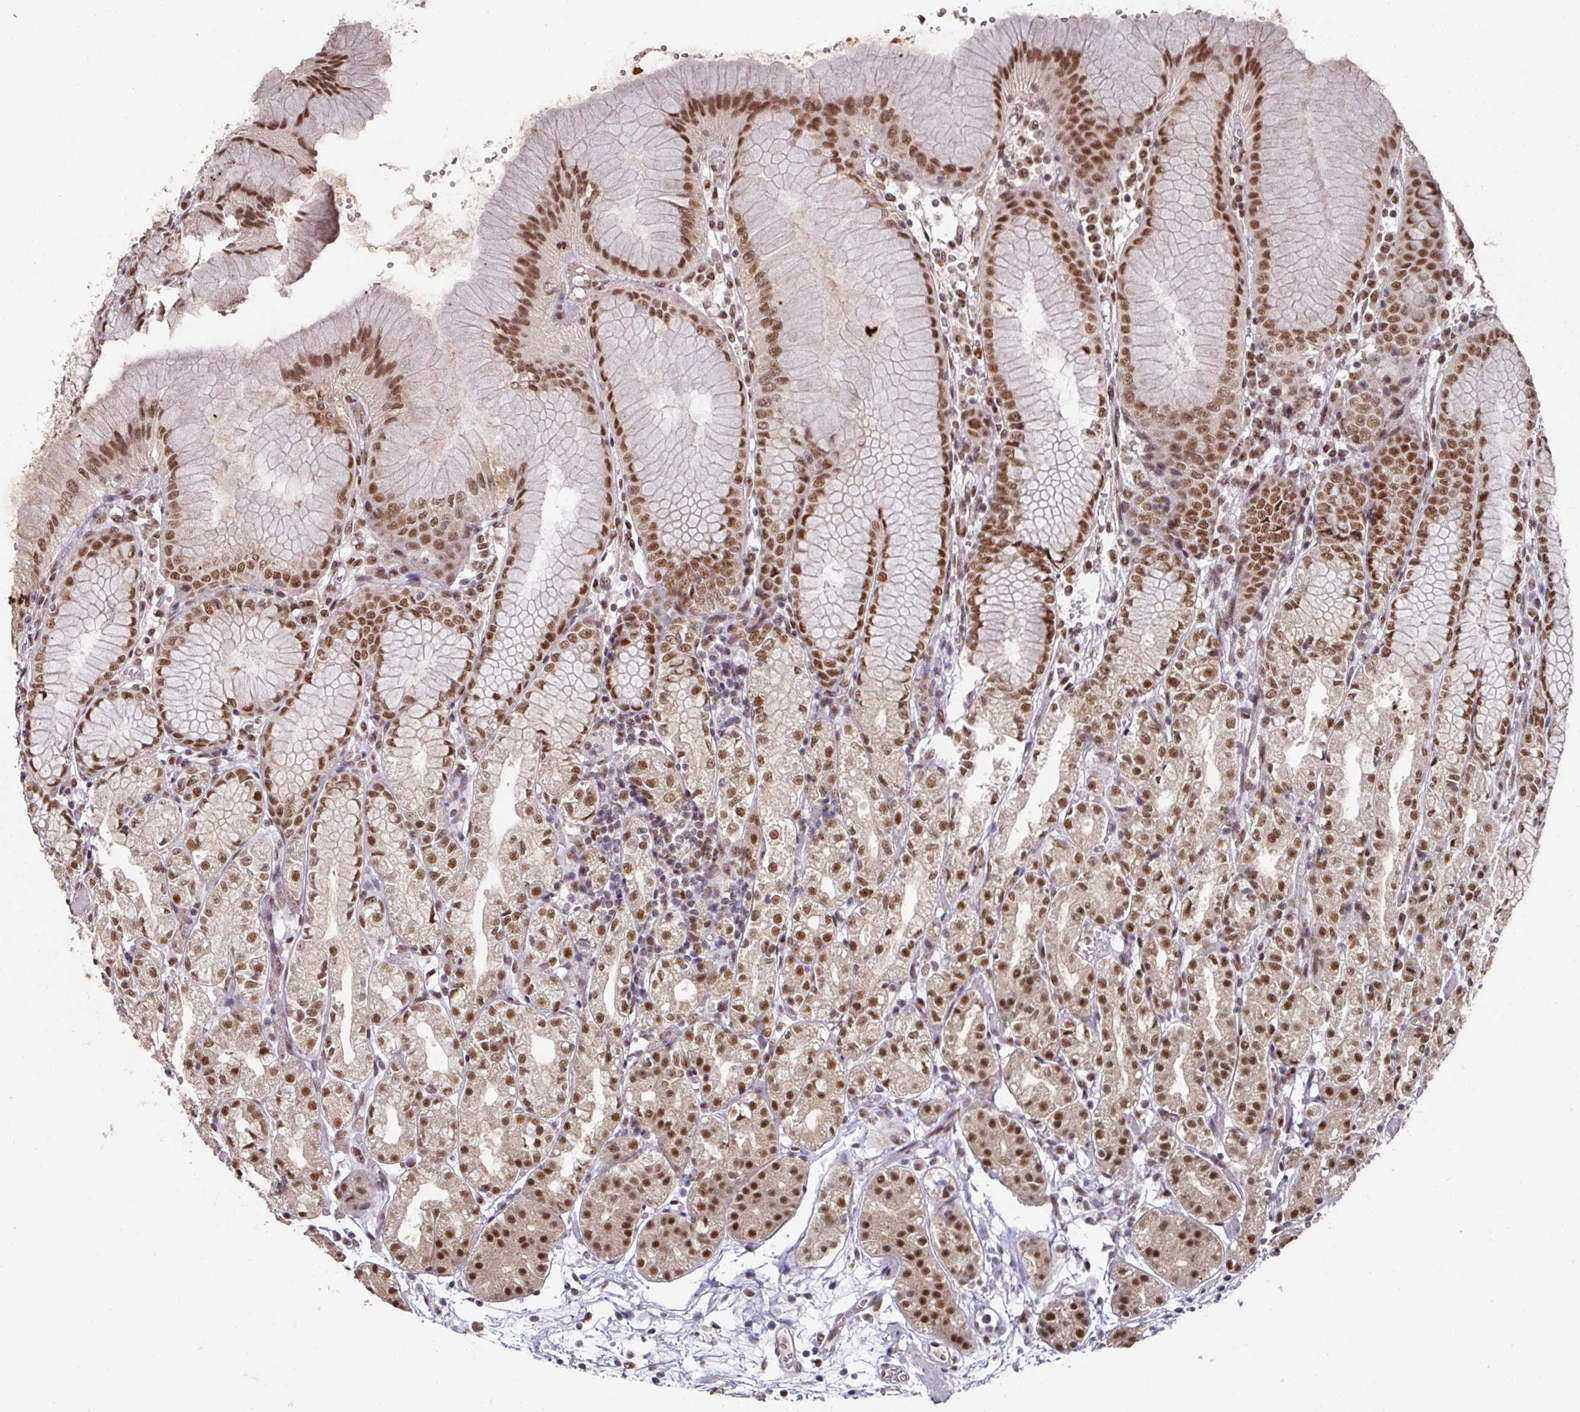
{"staining": {"intensity": "strong", "quantity": ">75%", "location": "nuclear"}, "tissue": "stomach", "cell_type": "Glandular cells", "image_type": "normal", "snomed": [{"axis": "morphology", "description": "Normal tissue, NOS"}, {"axis": "topography", "description": "Stomach"}], "caption": "A high amount of strong nuclear expression is present in approximately >75% of glandular cells in benign stomach.", "gene": "ENSG00000289690", "patient": {"sex": "female", "age": 57}}